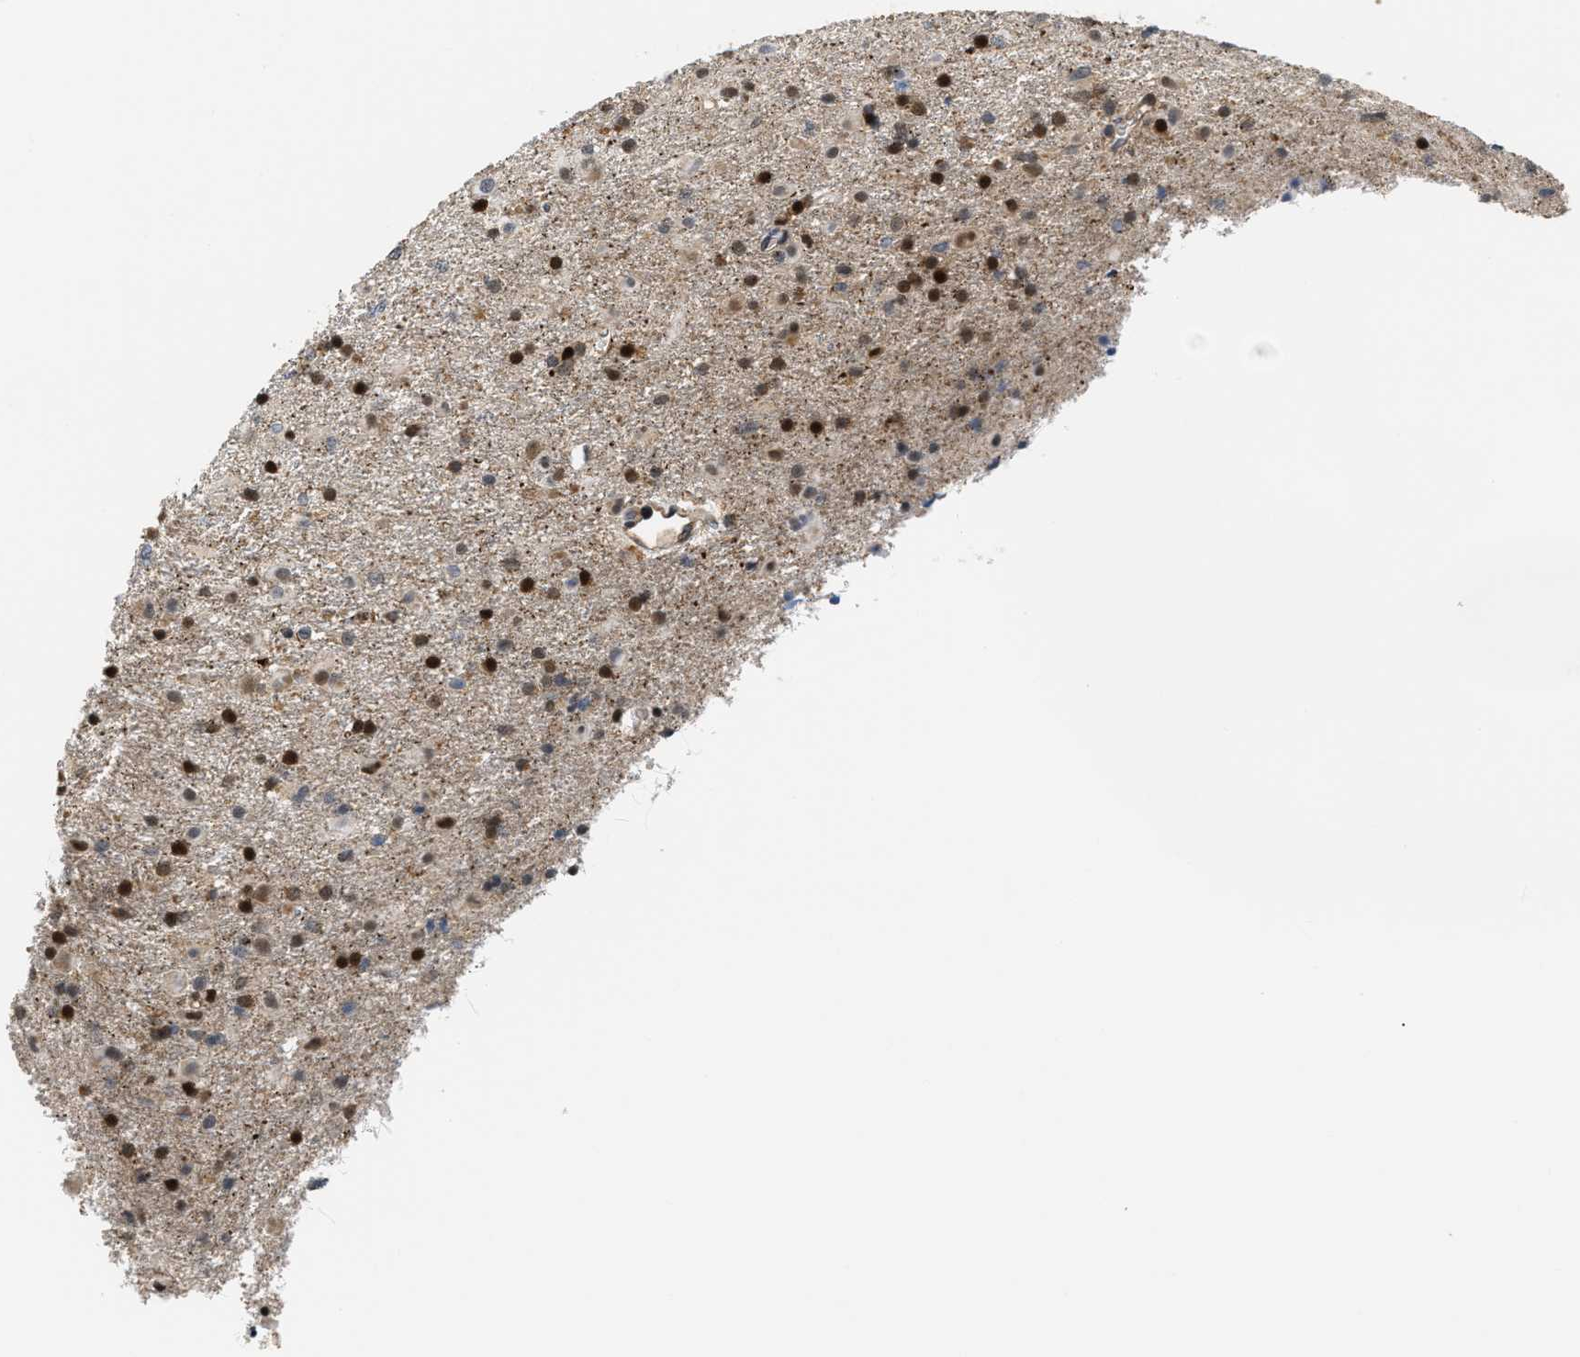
{"staining": {"intensity": "strong", "quantity": "25%-75%", "location": "nuclear"}, "tissue": "glioma", "cell_type": "Tumor cells", "image_type": "cancer", "snomed": [{"axis": "morphology", "description": "Glioma, malignant, Low grade"}, {"axis": "topography", "description": "Brain"}], "caption": "A high amount of strong nuclear staining is present in about 25%-75% of tumor cells in malignant low-grade glioma tissue. Immunohistochemistry stains the protein of interest in brown and the nuclei are stained blue.", "gene": "LARP6", "patient": {"sex": "male", "age": 65}}